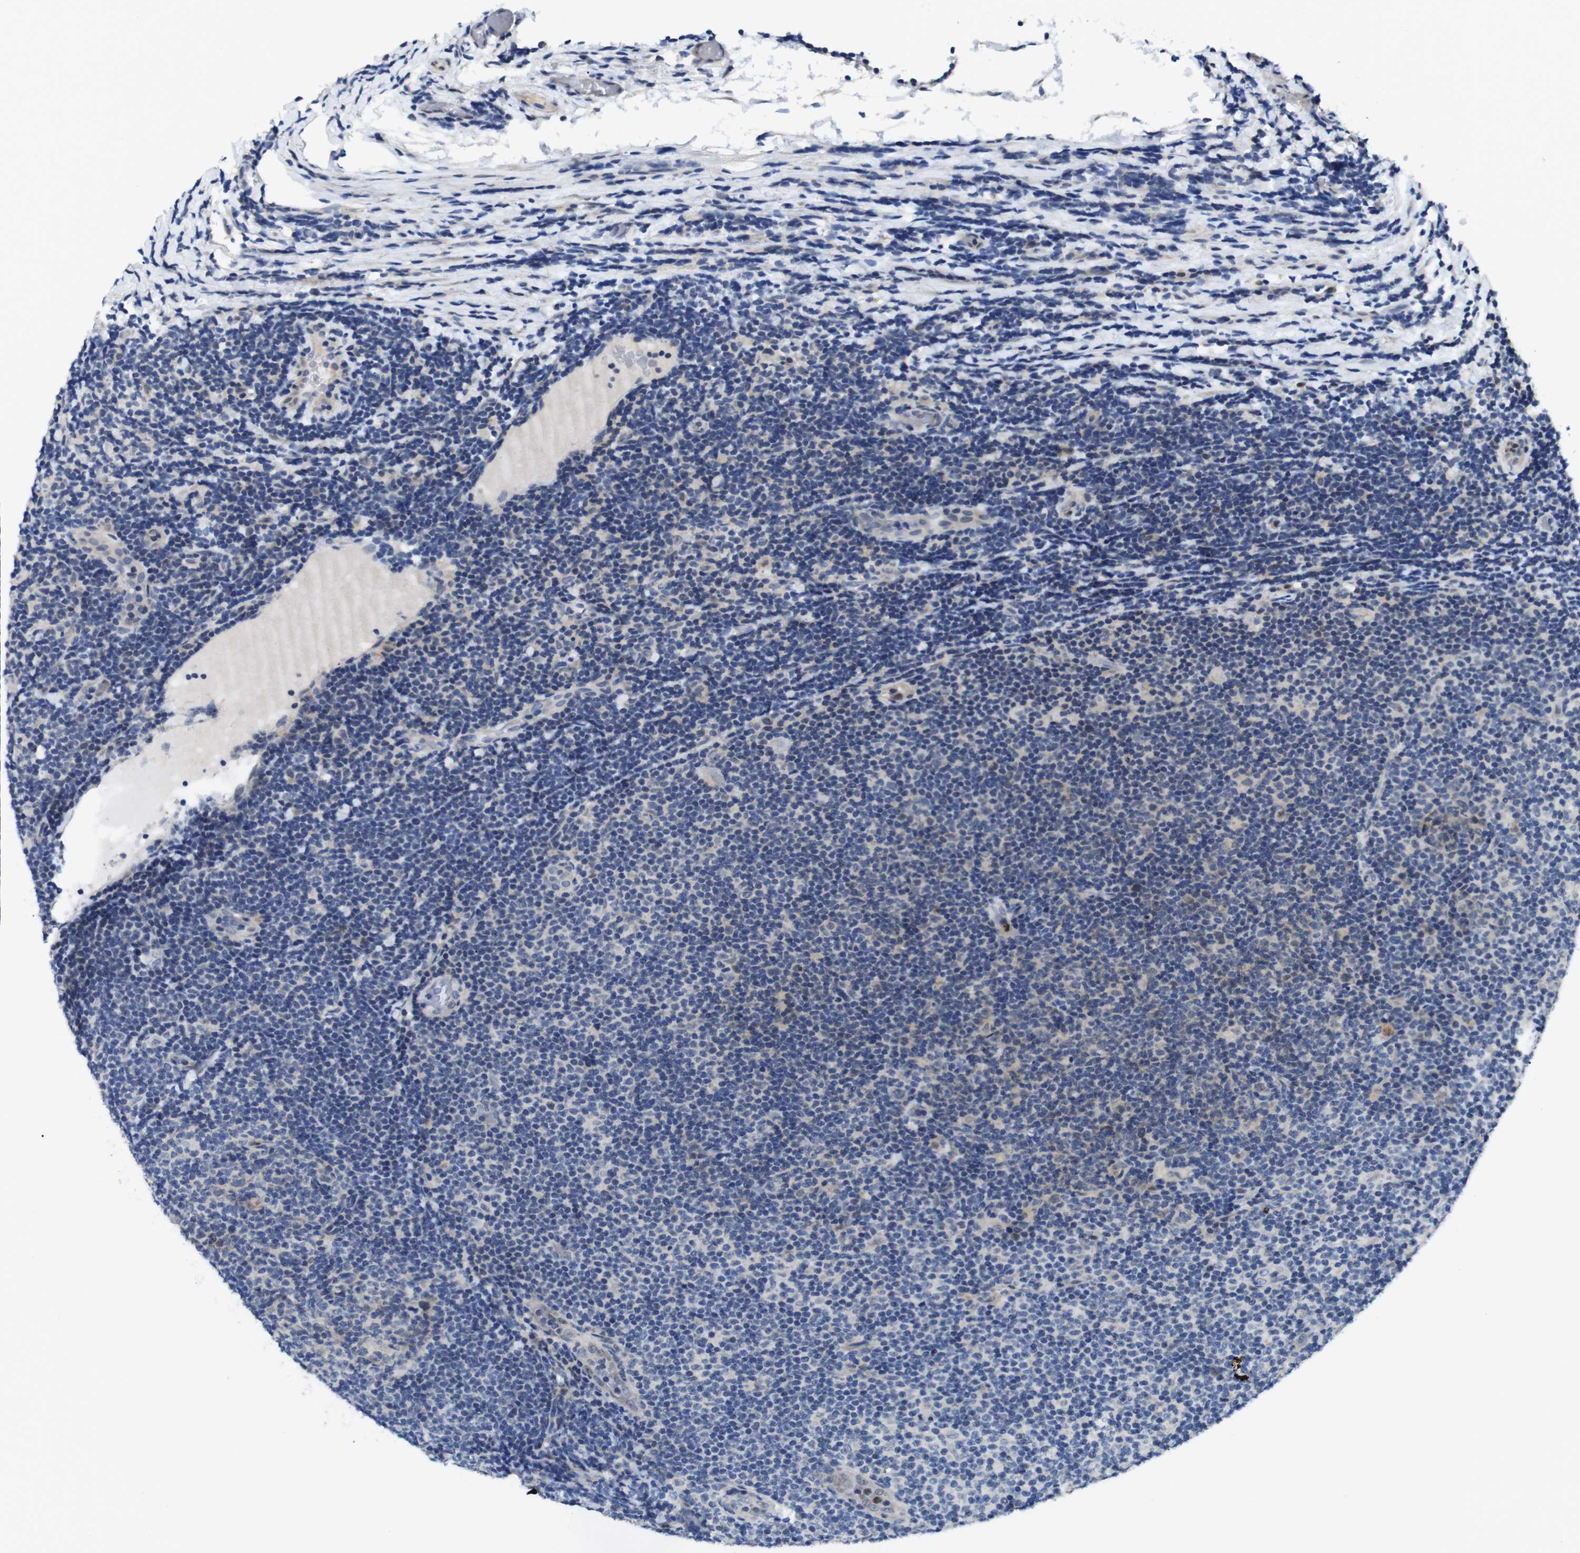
{"staining": {"intensity": "weak", "quantity": "<25%", "location": "cytoplasmic/membranous"}, "tissue": "lymphoma", "cell_type": "Tumor cells", "image_type": "cancer", "snomed": [{"axis": "morphology", "description": "Malignant lymphoma, non-Hodgkin's type, Low grade"}, {"axis": "topography", "description": "Lymph node"}], "caption": "Immunohistochemistry (IHC) photomicrograph of neoplastic tissue: human malignant lymphoma, non-Hodgkin's type (low-grade) stained with DAB displays no significant protein staining in tumor cells.", "gene": "FNTA", "patient": {"sex": "male", "age": 83}}